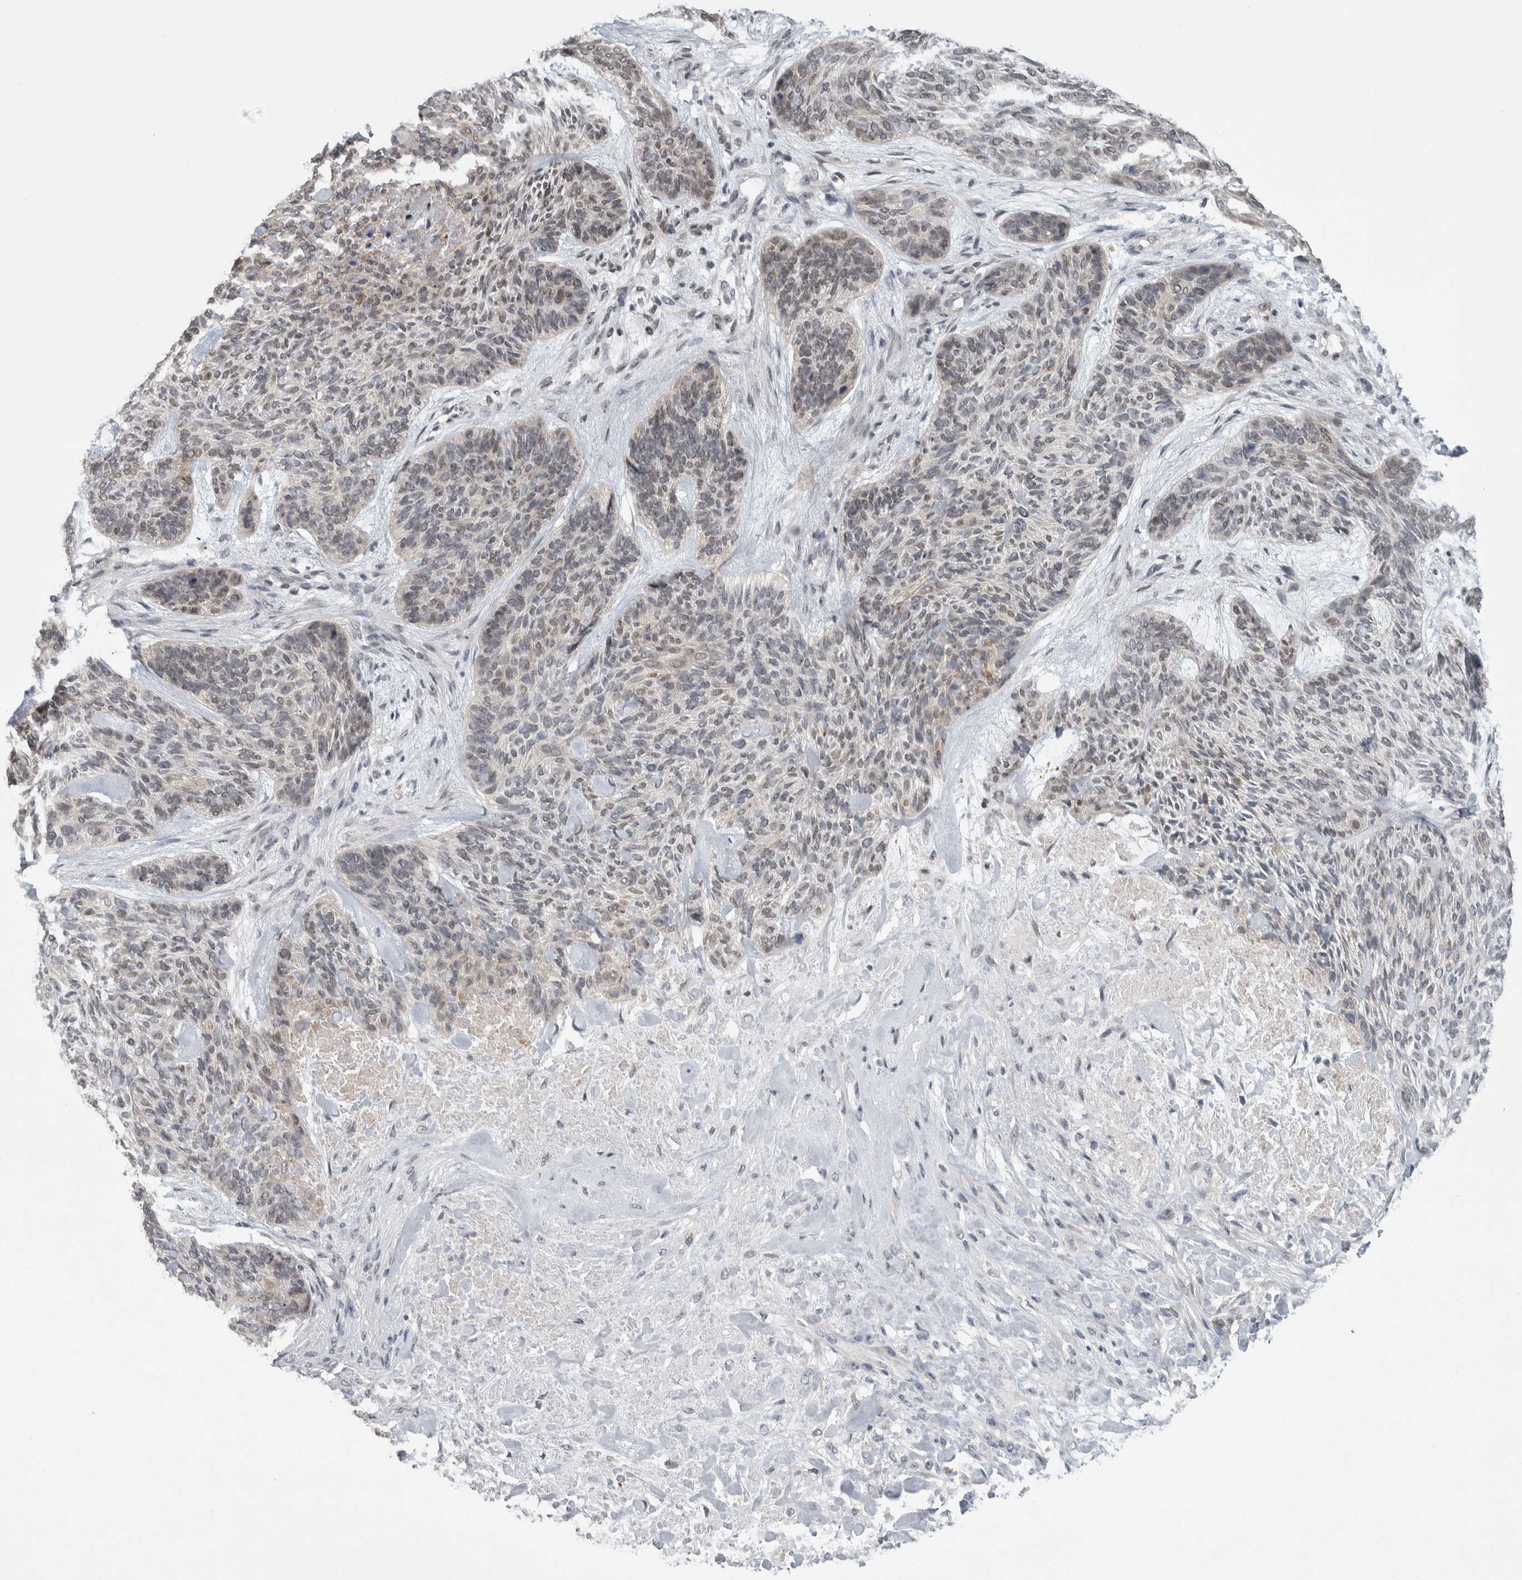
{"staining": {"intensity": "weak", "quantity": "<25%", "location": "nuclear"}, "tissue": "skin cancer", "cell_type": "Tumor cells", "image_type": "cancer", "snomed": [{"axis": "morphology", "description": "Basal cell carcinoma"}, {"axis": "topography", "description": "Skin"}], "caption": "The micrograph reveals no staining of tumor cells in skin basal cell carcinoma.", "gene": "TAX1BP1", "patient": {"sex": "male", "age": 55}}